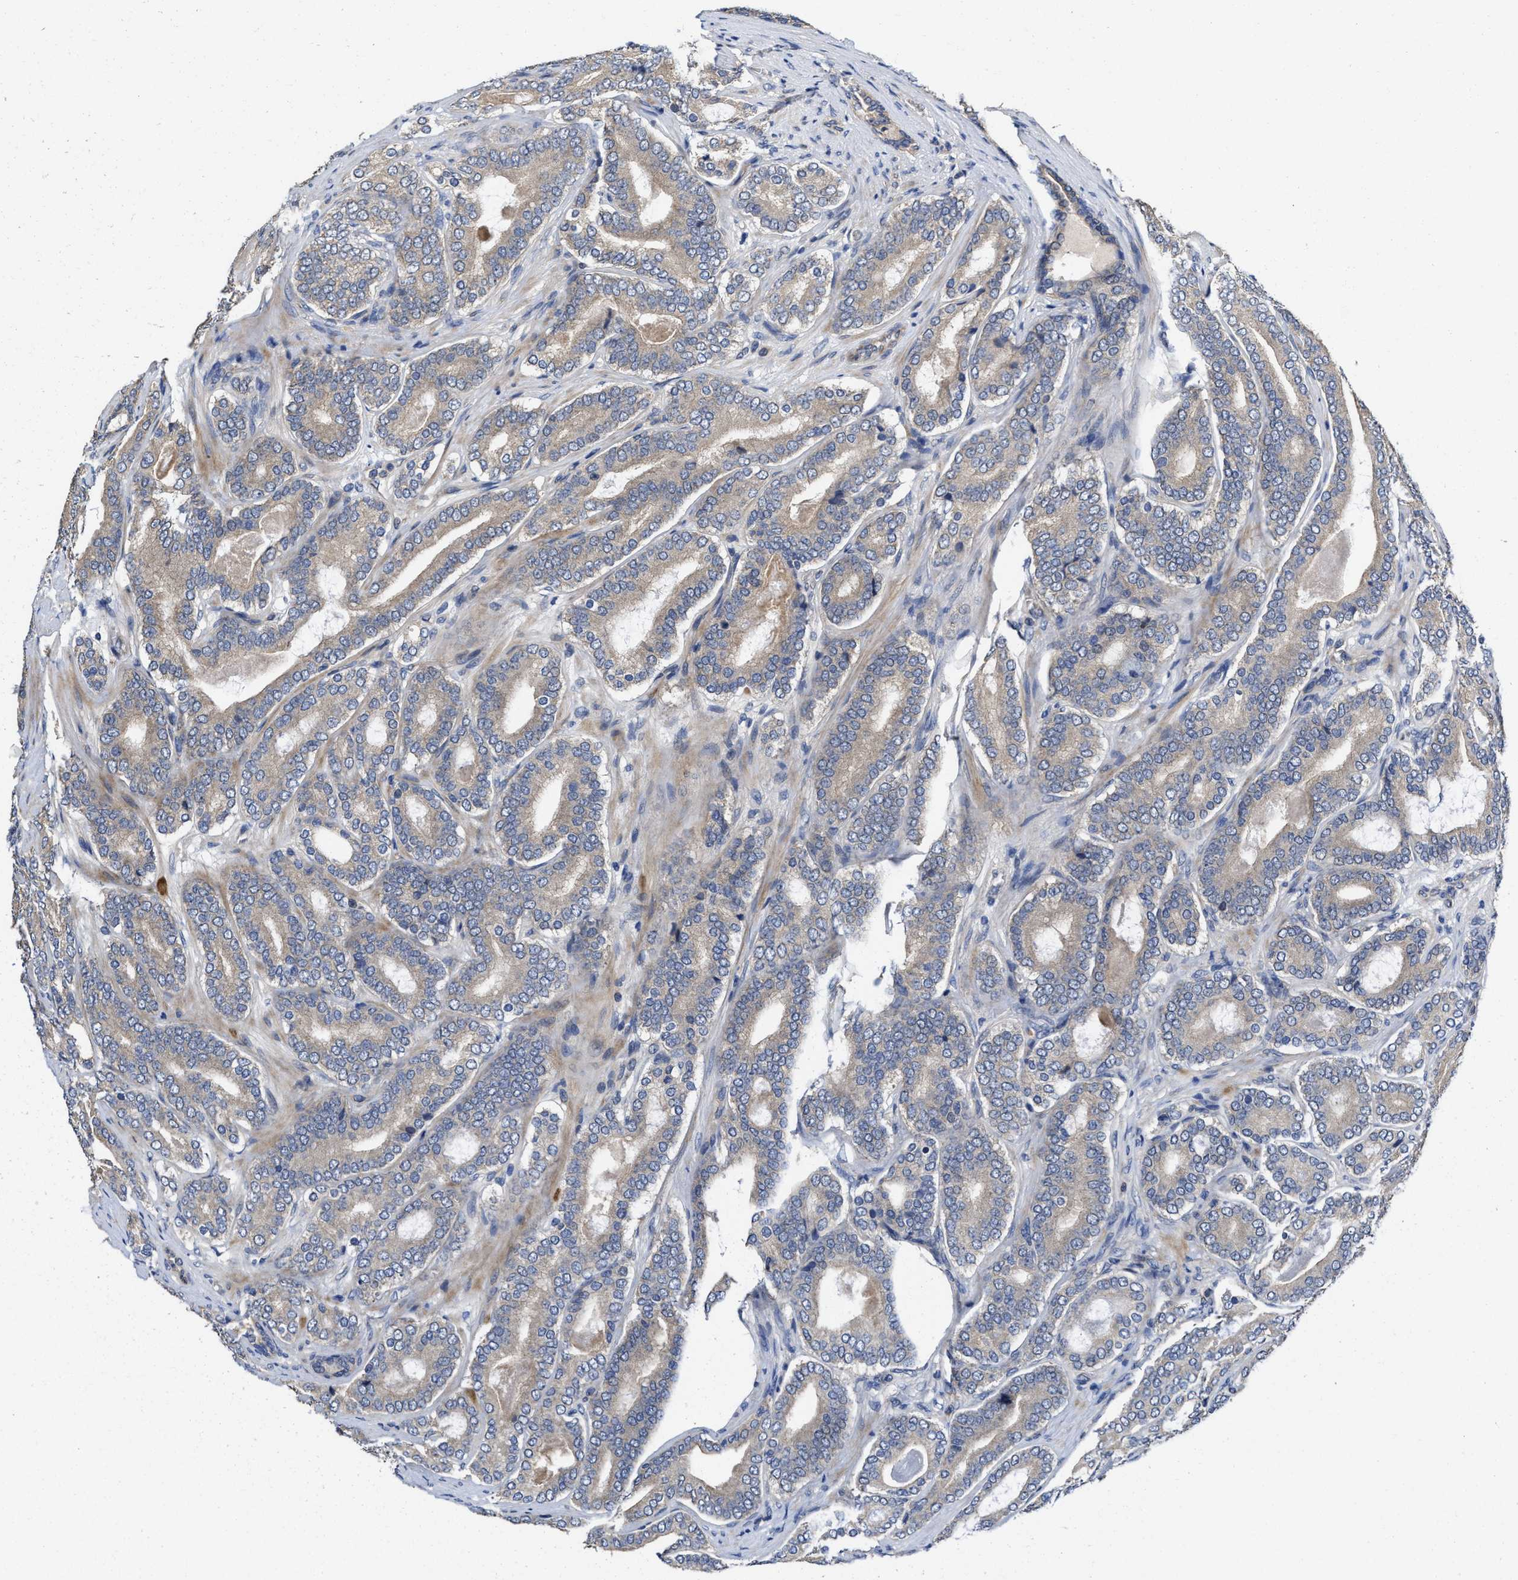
{"staining": {"intensity": "weak", "quantity": "25%-75%", "location": "cytoplasmic/membranous"}, "tissue": "prostate cancer", "cell_type": "Tumor cells", "image_type": "cancer", "snomed": [{"axis": "morphology", "description": "Adenocarcinoma, High grade"}, {"axis": "topography", "description": "Prostate"}], "caption": "Human prostate high-grade adenocarcinoma stained with a brown dye demonstrates weak cytoplasmic/membranous positive positivity in approximately 25%-75% of tumor cells.", "gene": "TRAF6", "patient": {"sex": "male", "age": 60}}